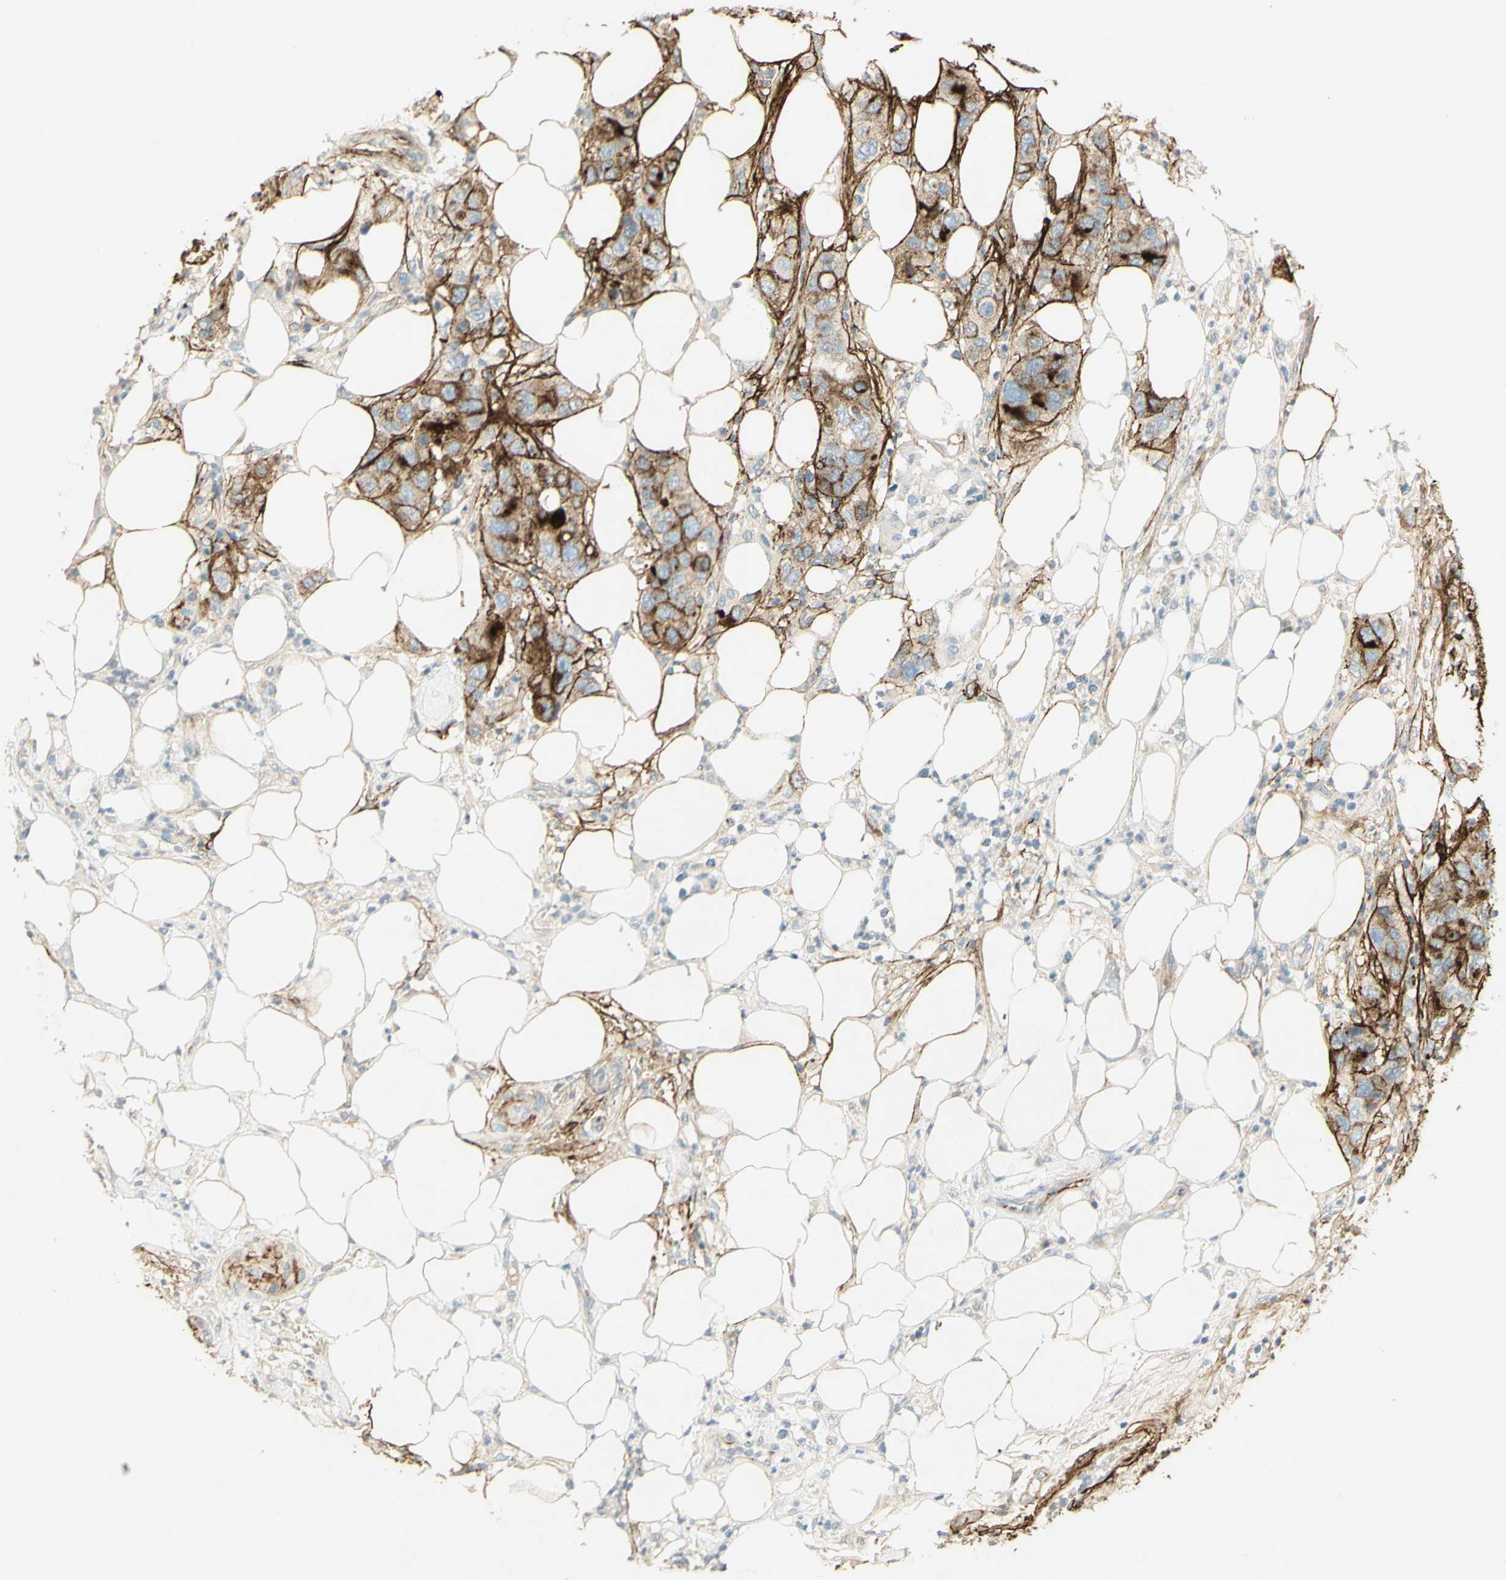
{"staining": {"intensity": "strong", "quantity": "25%-75%", "location": "cytoplasmic/membranous"}, "tissue": "pancreatic cancer", "cell_type": "Tumor cells", "image_type": "cancer", "snomed": [{"axis": "morphology", "description": "Adenocarcinoma, NOS"}, {"axis": "topography", "description": "Pancreas"}], "caption": "Protein expression analysis of human adenocarcinoma (pancreatic) reveals strong cytoplasmic/membranous staining in approximately 25%-75% of tumor cells. (brown staining indicates protein expression, while blue staining denotes nuclei).", "gene": "TNN", "patient": {"sex": "female", "age": 71}}